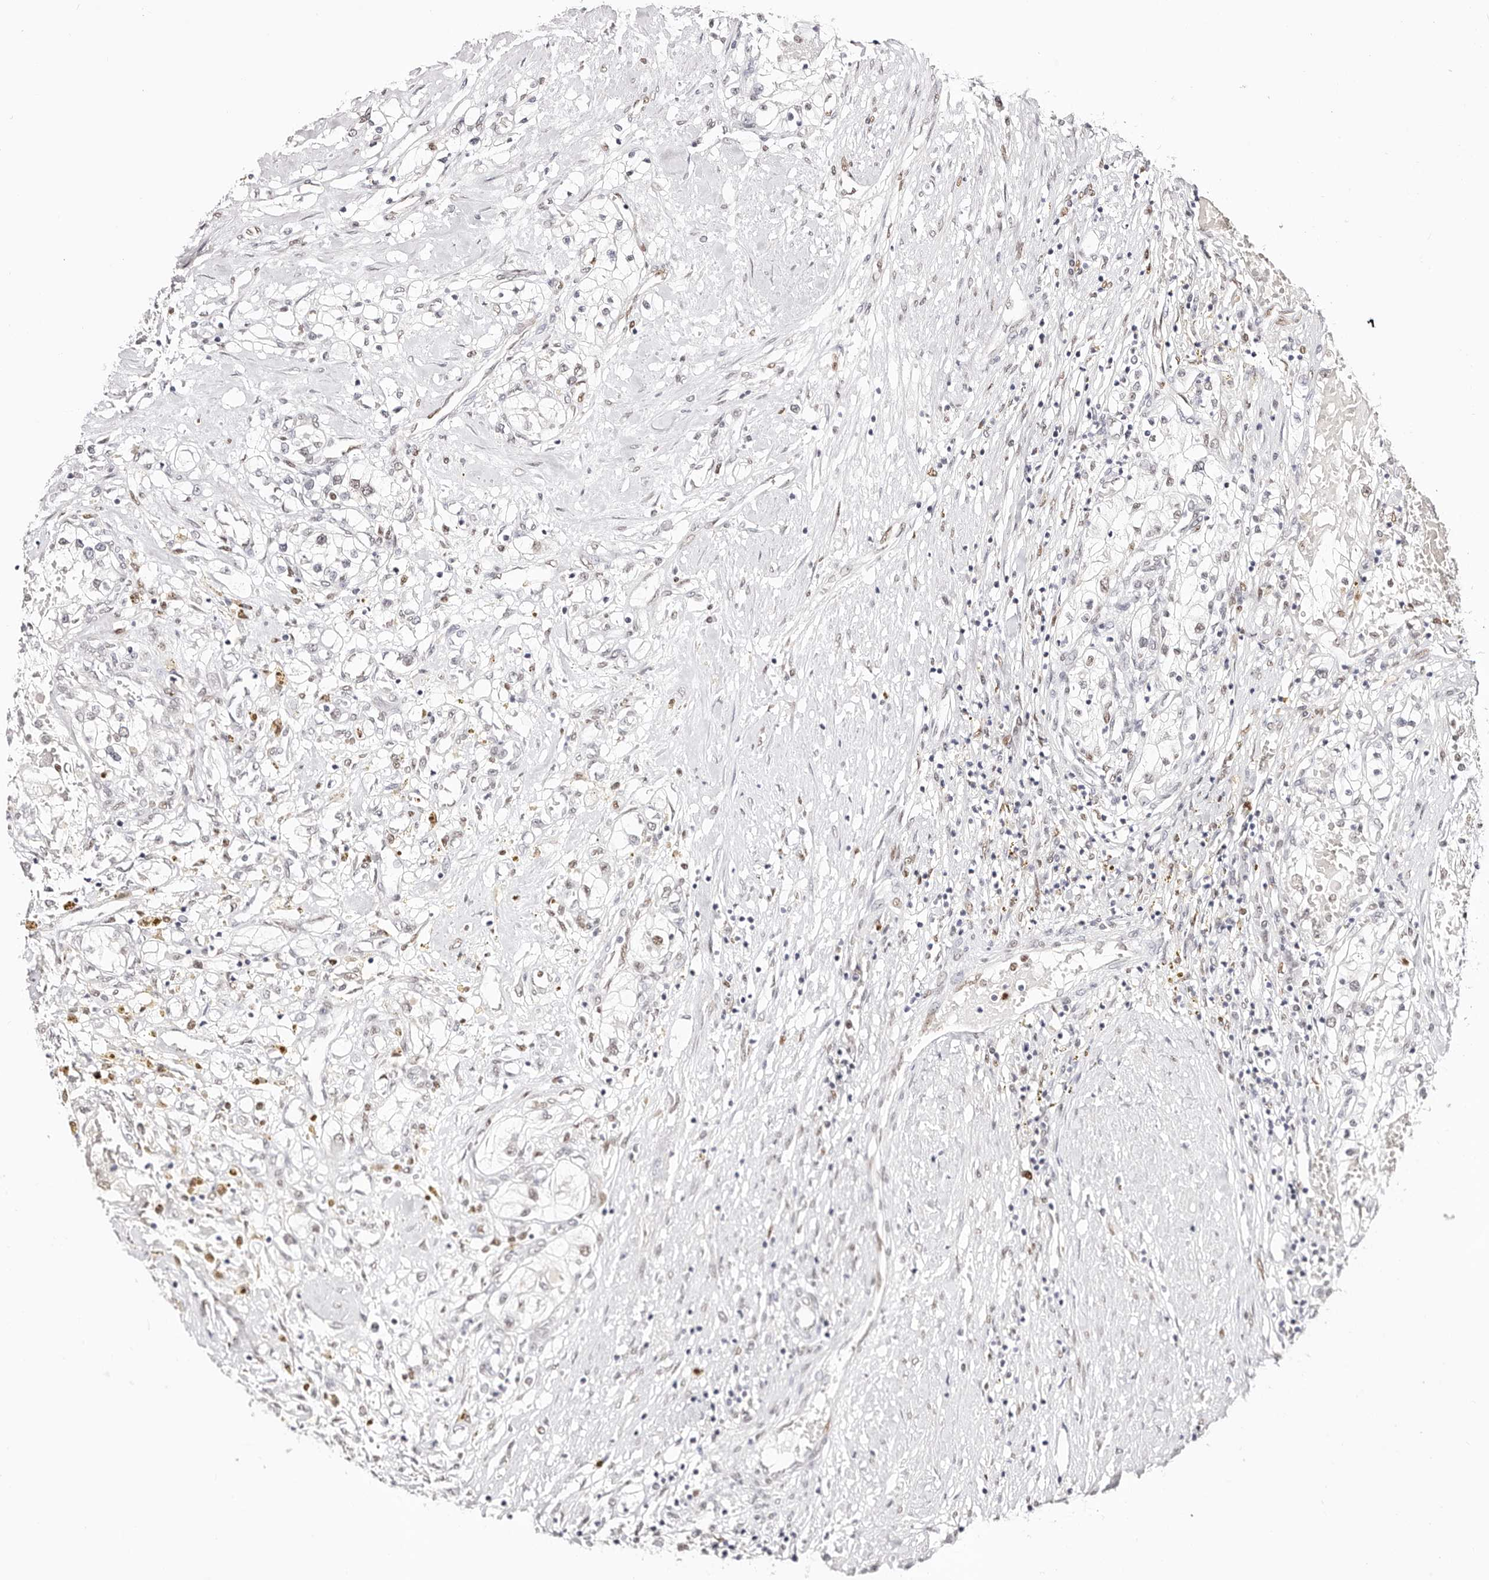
{"staining": {"intensity": "negative", "quantity": "none", "location": "none"}, "tissue": "renal cancer", "cell_type": "Tumor cells", "image_type": "cancer", "snomed": [{"axis": "morphology", "description": "Normal tissue, NOS"}, {"axis": "morphology", "description": "Adenocarcinoma, NOS"}, {"axis": "topography", "description": "Kidney"}], "caption": "Renal adenocarcinoma was stained to show a protein in brown. There is no significant expression in tumor cells.", "gene": "TKT", "patient": {"sex": "male", "age": 68}}